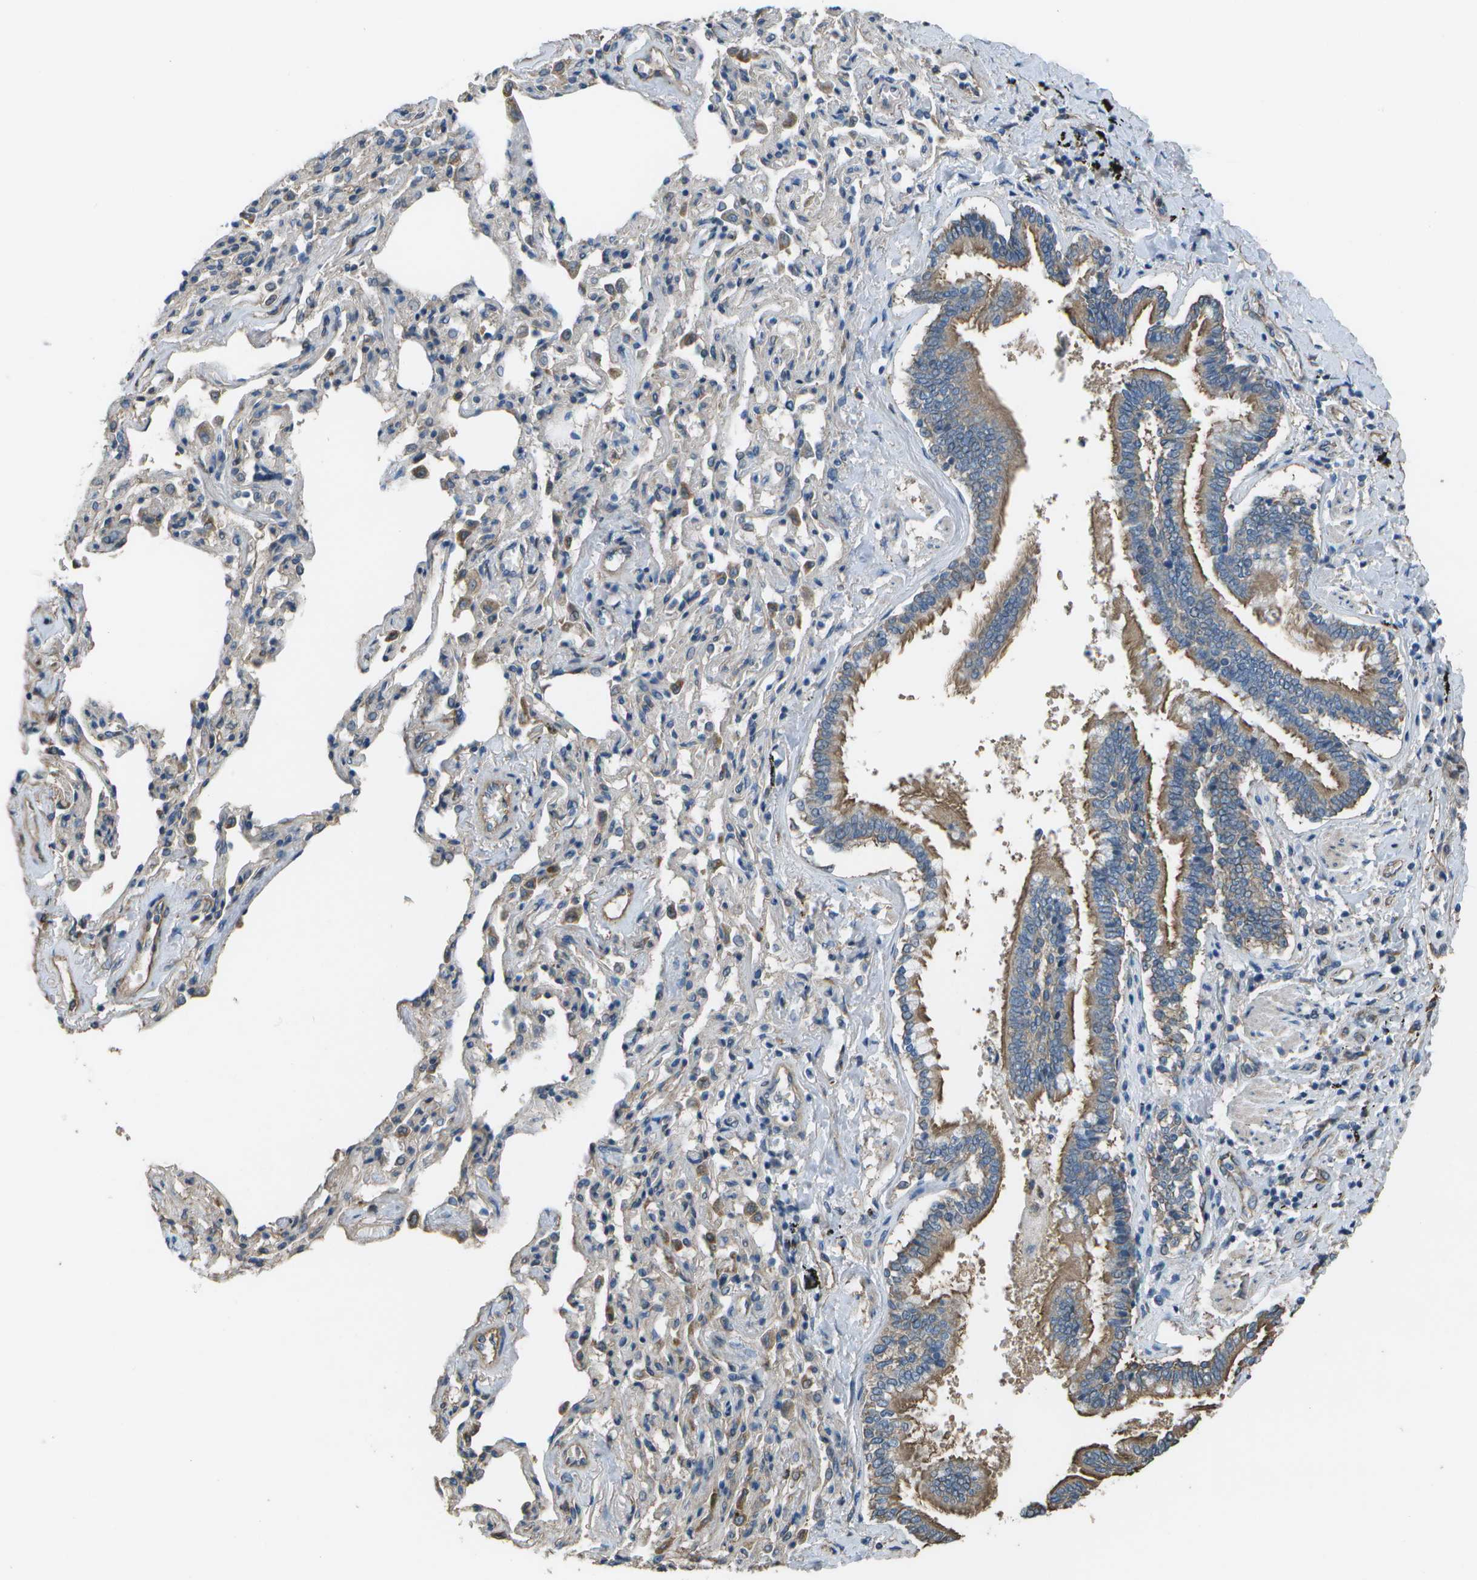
{"staining": {"intensity": "moderate", "quantity": ">75%", "location": "cytoplasmic/membranous"}, "tissue": "bronchus", "cell_type": "Respiratory epithelial cells", "image_type": "normal", "snomed": [{"axis": "morphology", "description": "Normal tissue, NOS"}, {"axis": "topography", "description": "Bronchus"}, {"axis": "topography", "description": "Lung"}], "caption": "Immunohistochemistry (IHC) image of benign bronchus stained for a protein (brown), which exhibits medium levels of moderate cytoplasmic/membranous staining in about >75% of respiratory epithelial cells.", "gene": "CLNS1A", "patient": {"sex": "male", "age": 64}}